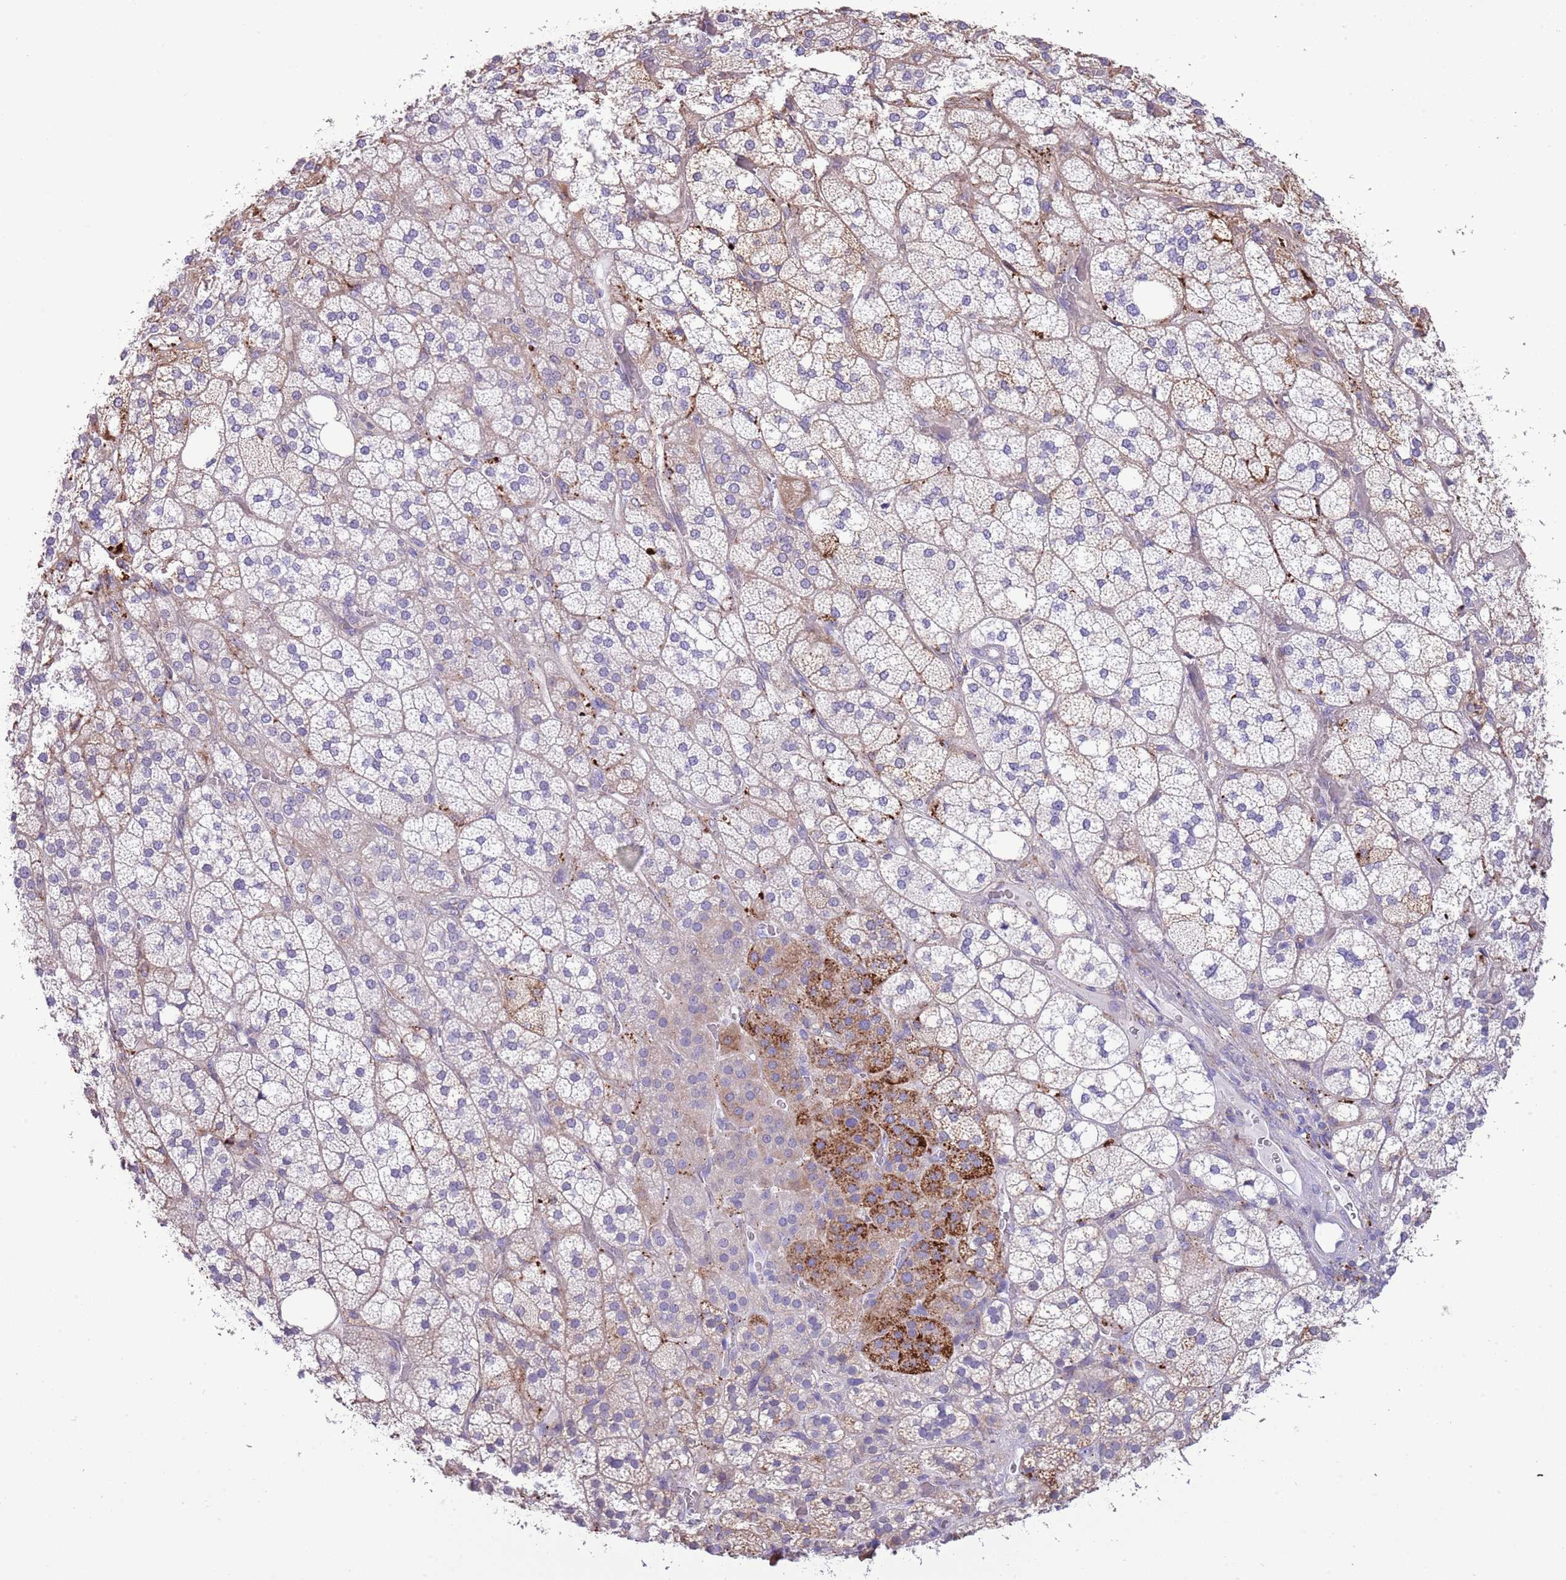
{"staining": {"intensity": "moderate", "quantity": "25%-75%", "location": "cytoplasmic/membranous"}, "tissue": "adrenal gland", "cell_type": "Glandular cells", "image_type": "normal", "snomed": [{"axis": "morphology", "description": "Normal tissue, NOS"}, {"axis": "topography", "description": "Adrenal gland"}], "caption": "Protein expression by immunohistochemistry displays moderate cytoplasmic/membranous positivity in about 25%-75% of glandular cells in benign adrenal gland.", "gene": "ABHD17C", "patient": {"sex": "male", "age": 61}}